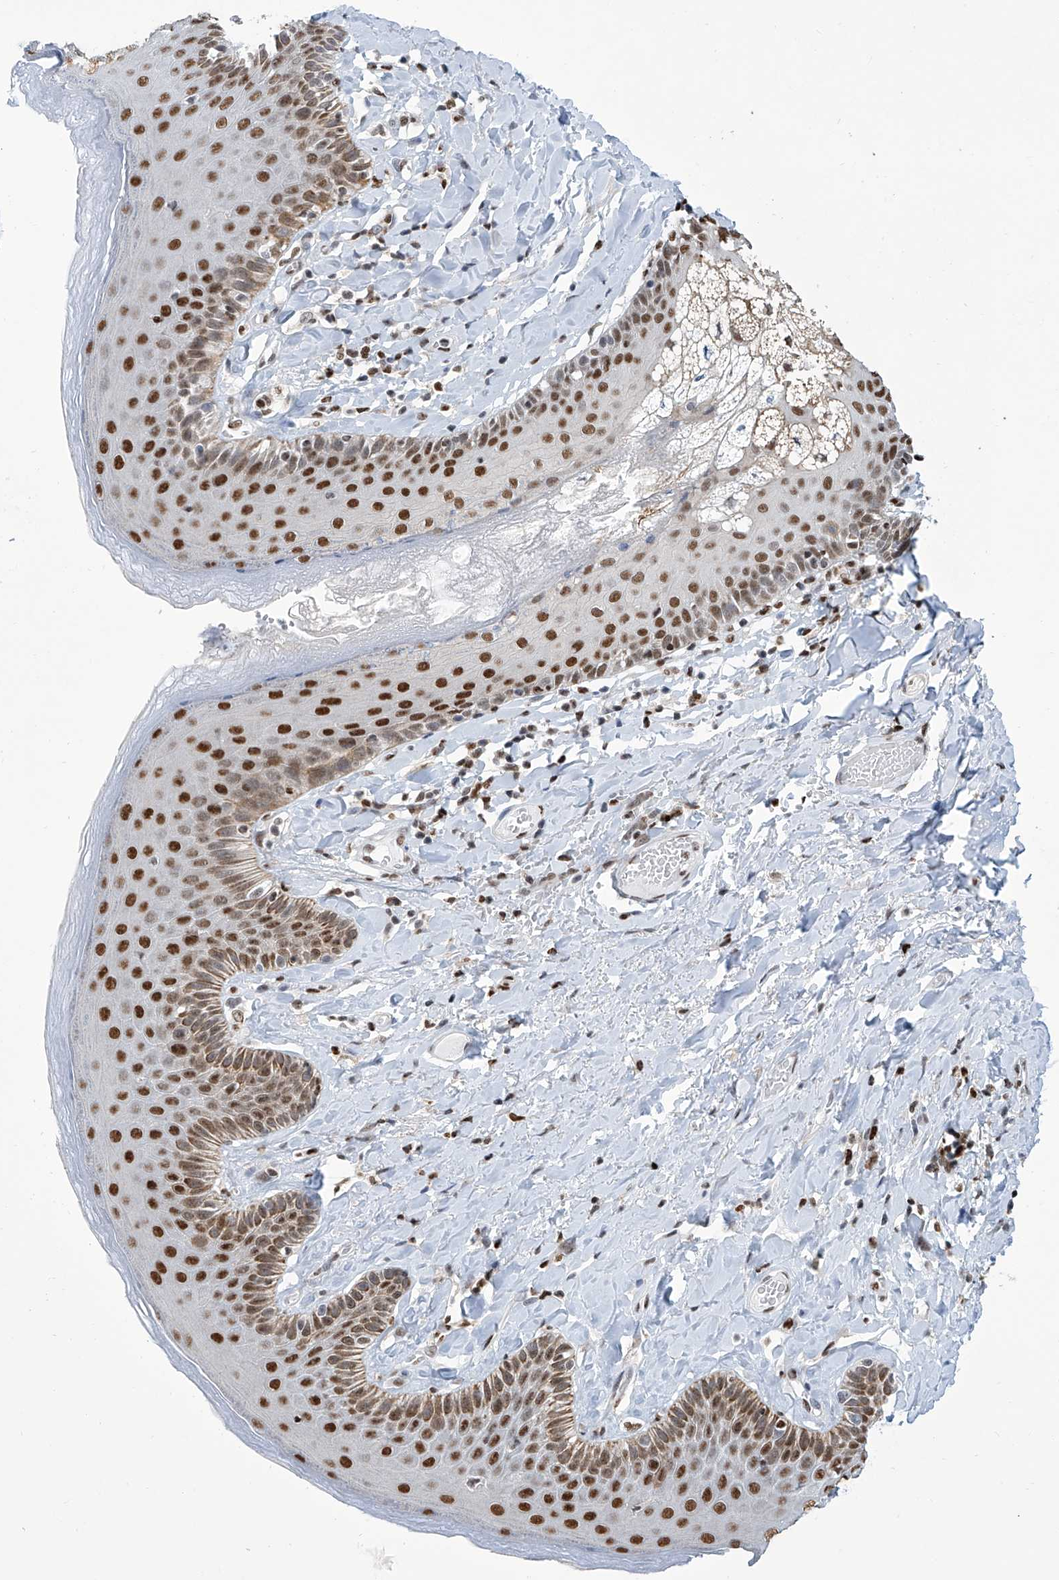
{"staining": {"intensity": "strong", "quantity": ">75%", "location": "cytoplasmic/membranous,nuclear"}, "tissue": "skin", "cell_type": "Epidermal cells", "image_type": "normal", "snomed": [{"axis": "morphology", "description": "Normal tissue, NOS"}, {"axis": "topography", "description": "Anal"}], "caption": "IHC staining of normal skin, which shows high levels of strong cytoplasmic/membranous,nuclear staining in approximately >75% of epidermal cells indicating strong cytoplasmic/membranous,nuclear protein positivity. The staining was performed using DAB (brown) for protein detection and nuclei were counterstained in hematoxylin (blue).", "gene": "SREBF2", "patient": {"sex": "male", "age": 69}}